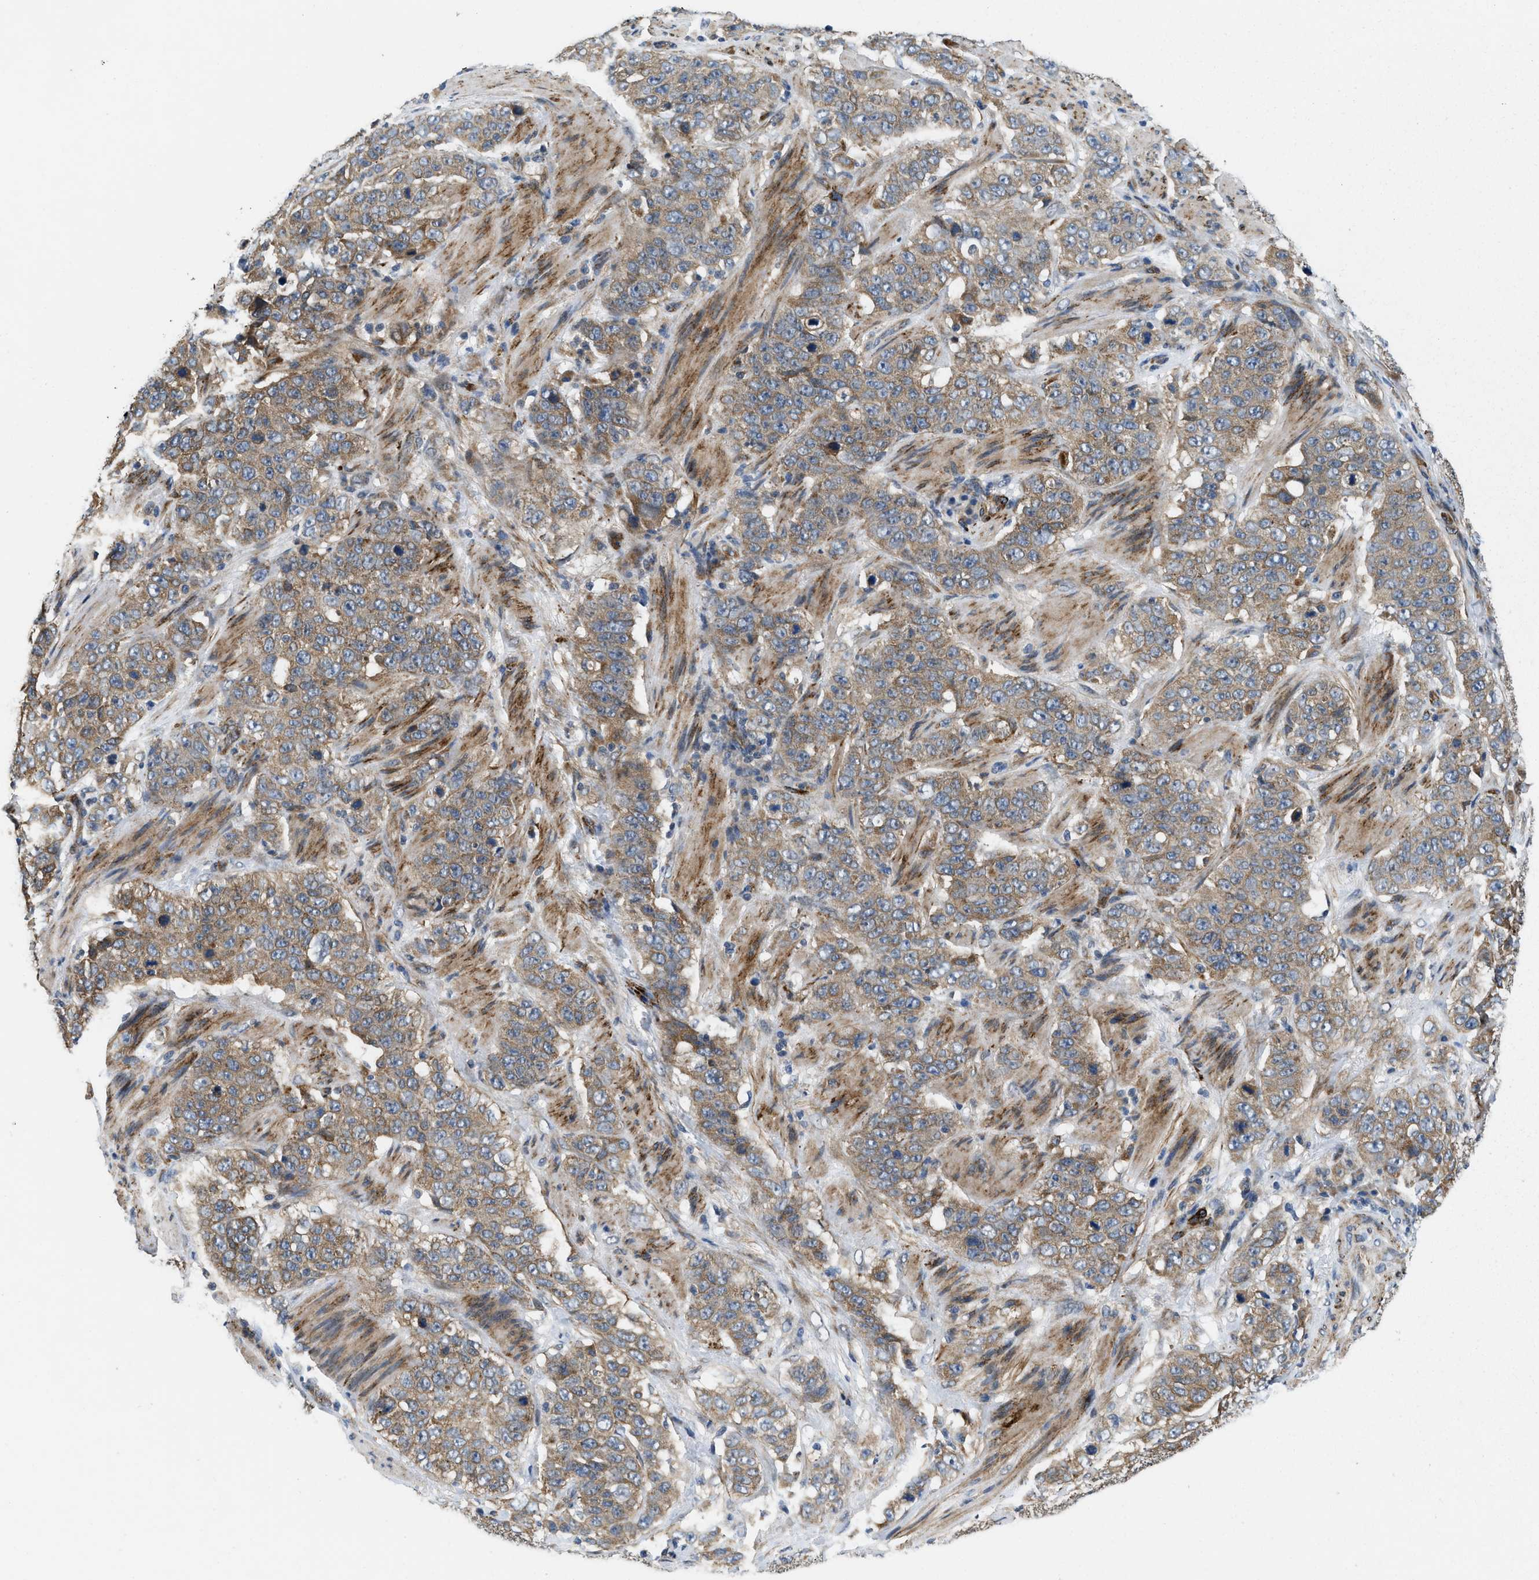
{"staining": {"intensity": "weak", "quantity": ">75%", "location": "cytoplasmic/membranous"}, "tissue": "stomach cancer", "cell_type": "Tumor cells", "image_type": "cancer", "snomed": [{"axis": "morphology", "description": "Adenocarcinoma, NOS"}, {"axis": "topography", "description": "Stomach"}], "caption": "A low amount of weak cytoplasmic/membranous positivity is seen in about >75% of tumor cells in adenocarcinoma (stomach) tissue.", "gene": "ZNF599", "patient": {"sex": "male", "age": 48}}